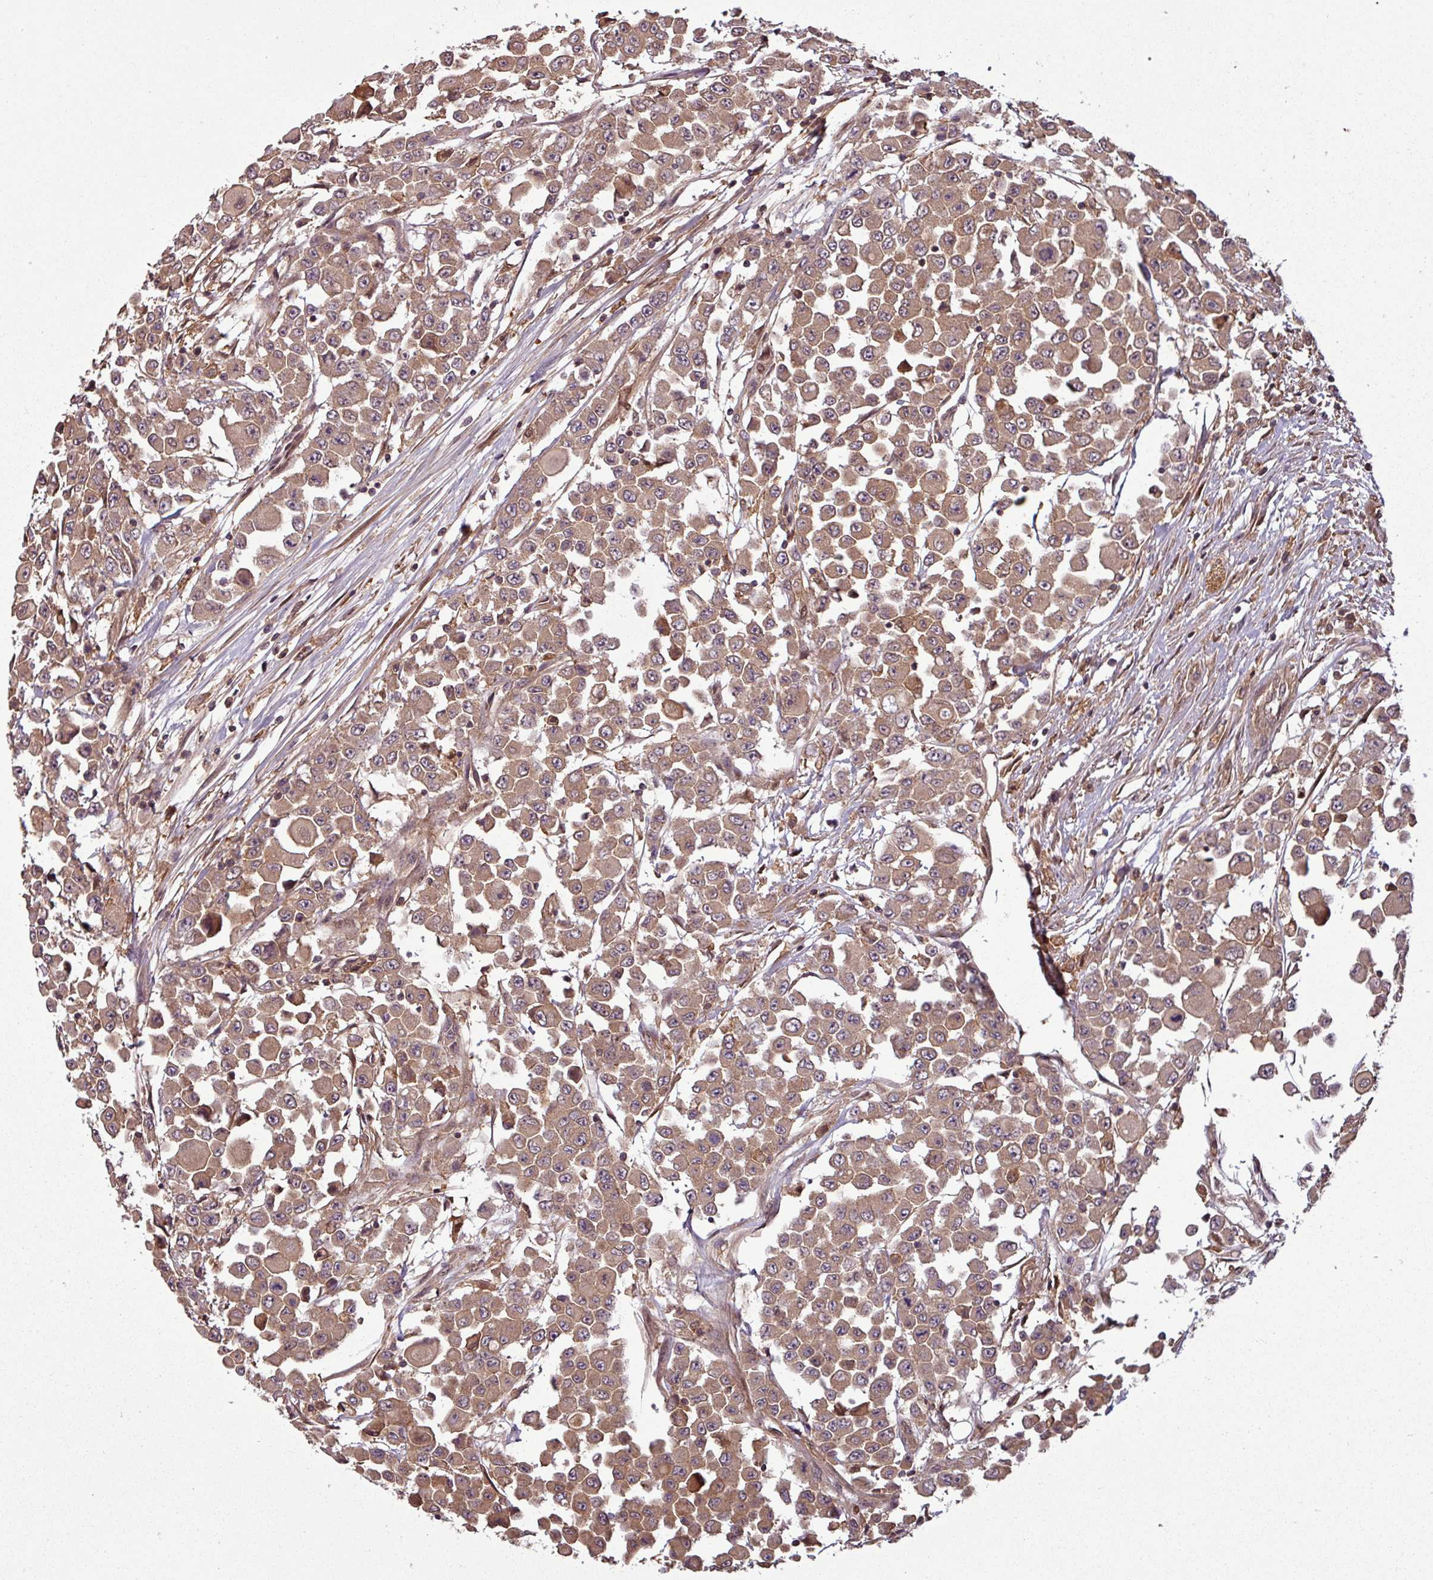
{"staining": {"intensity": "moderate", "quantity": ">75%", "location": "cytoplasmic/membranous"}, "tissue": "colorectal cancer", "cell_type": "Tumor cells", "image_type": "cancer", "snomed": [{"axis": "morphology", "description": "Adenocarcinoma, NOS"}, {"axis": "topography", "description": "Colon"}], "caption": "DAB (3,3'-diaminobenzidine) immunohistochemical staining of adenocarcinoma (colorectal) exhibits moderate cytoplasmic/membranous protein staining in about >75% of tumor cells.", "gene": "SH3BGRL", "patient": {"sex": "male", "age": 51}}